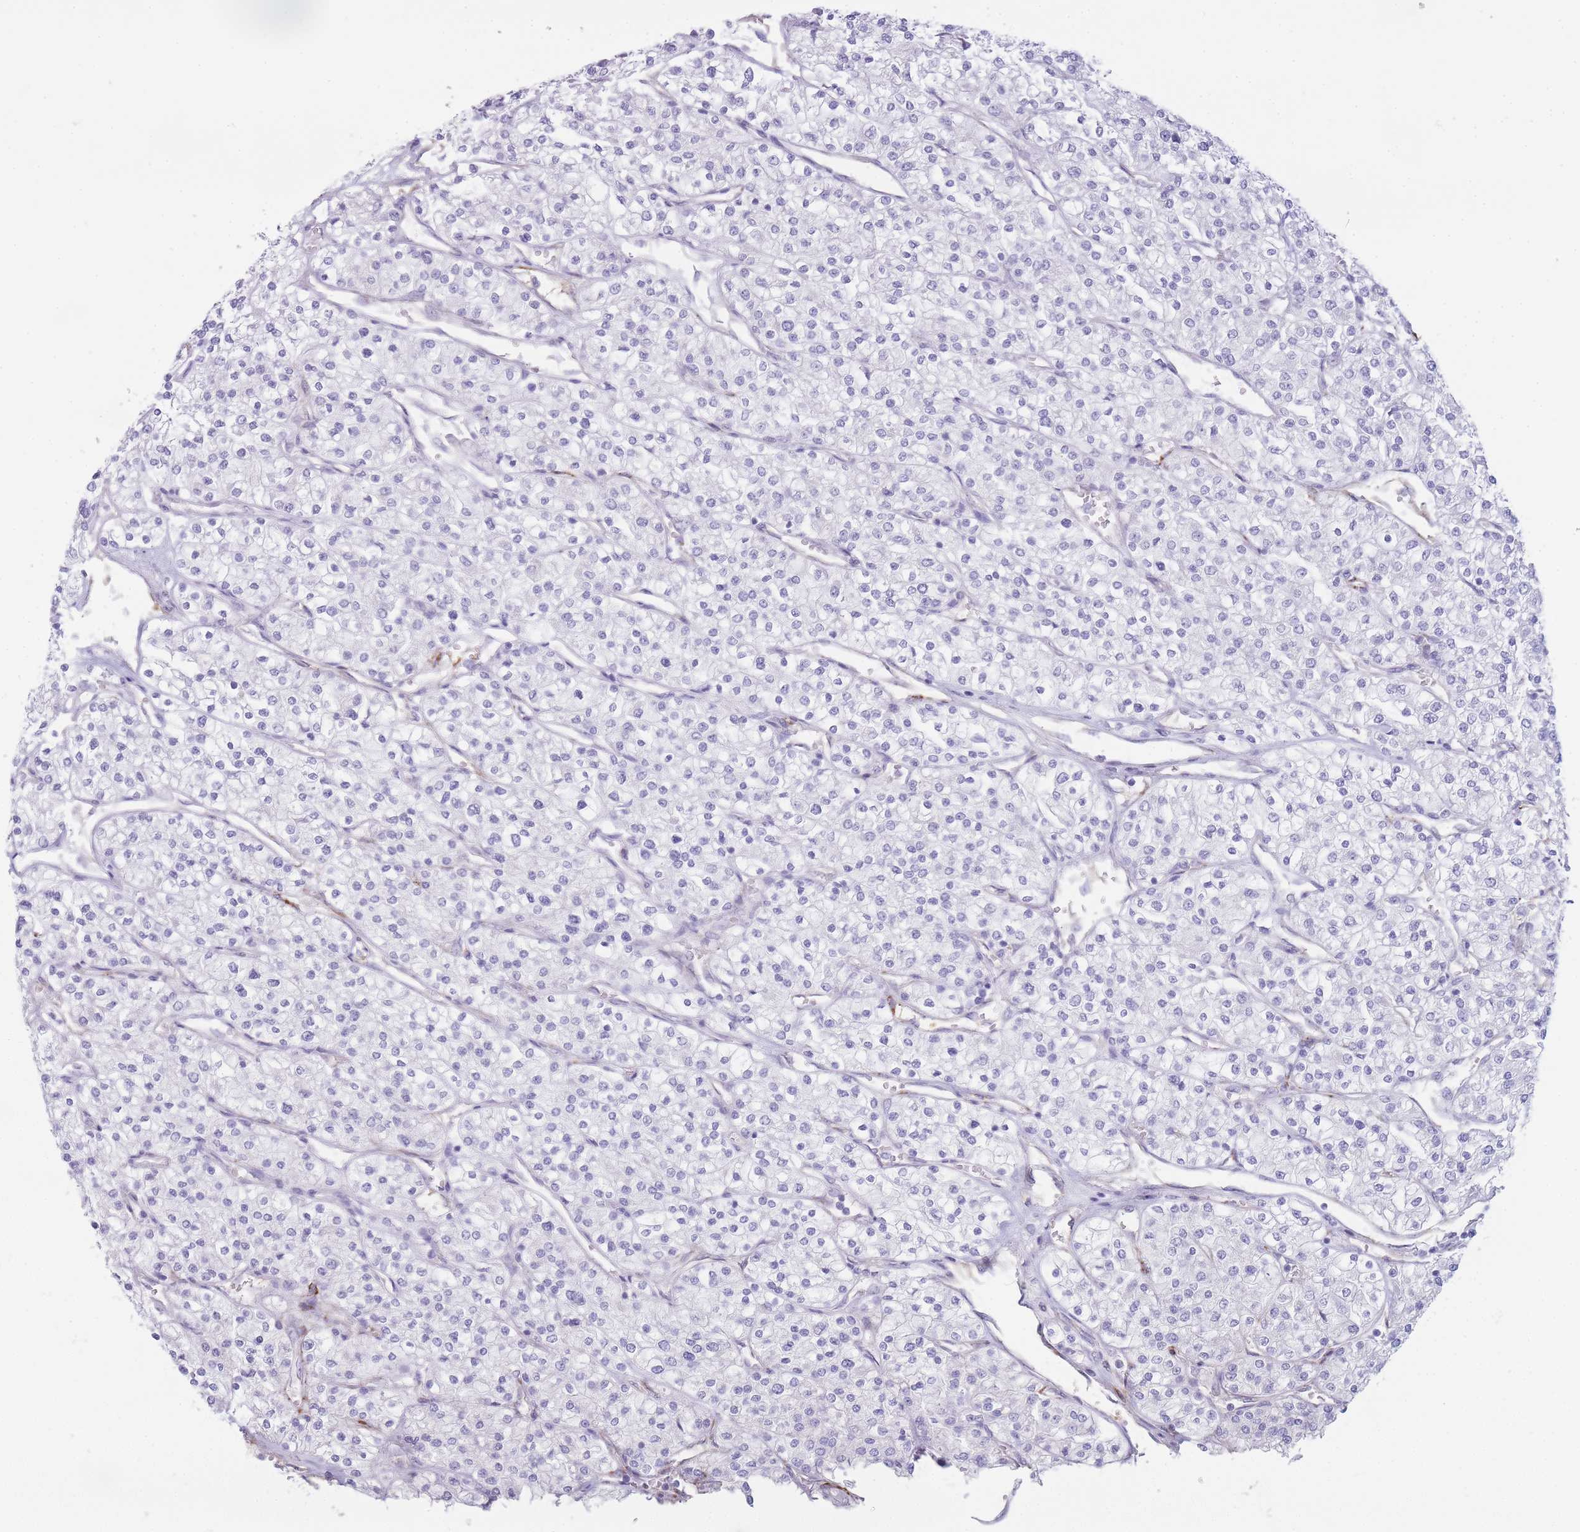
{"staining": {"intensity": "negative", "quantity": "none", "location": "none"}, "tissue": "renal cancer", "cell_type": "Tumor cells", "image_type": "cancer", "snomed": [{"axis": "morphology", "description": "Adenocarcinoma, NOS"}, {"axis": "topography", "description": "Kidney"}], "caption": "A micrograph of human renal adenocarcinoma is negative for staining in tumor cells.", "gene": "UTP14A", "patient": {"sex": "male", "age": 80}}